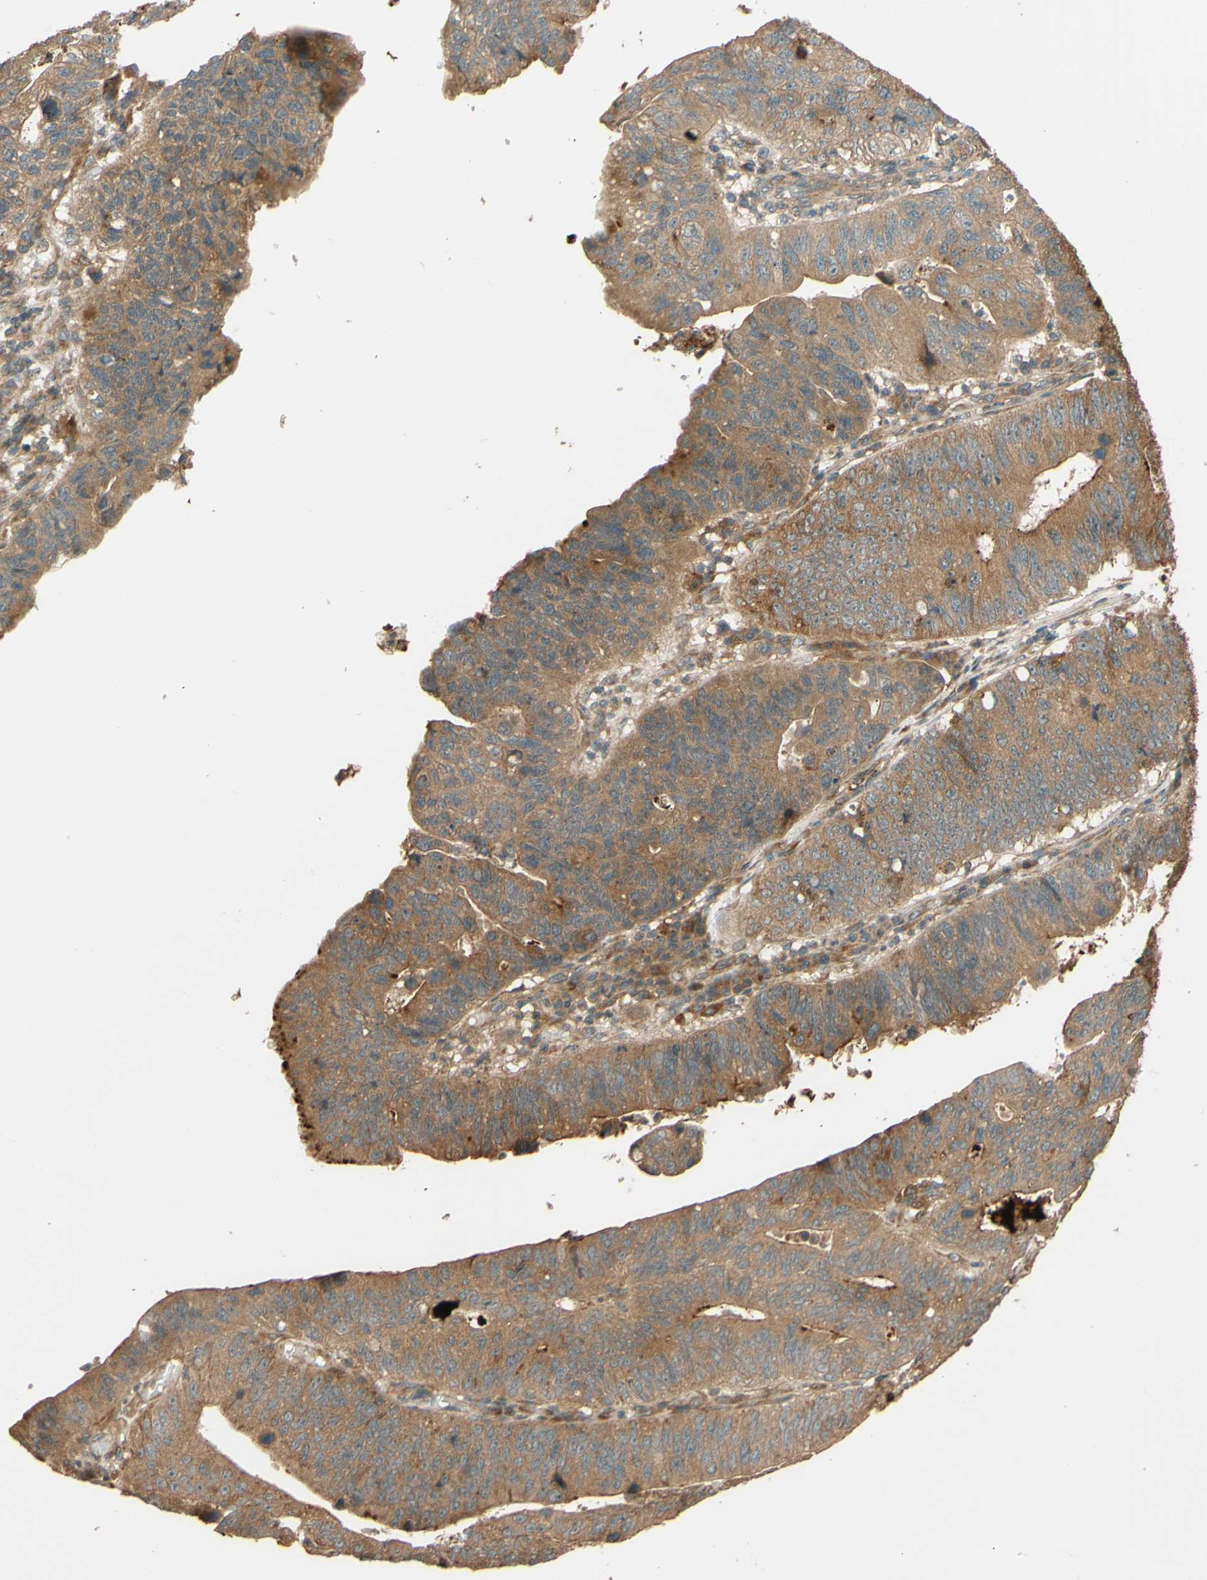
{"staining": {"intensity": "weak", "quantity": ">75%", "location": "cytoplasmic/membranous"}, "tissue": "stomach cancer", "cell_type": "Tumor cells", "image_type": "cancer", "snomed": [{"axis": "morphology", "description": "Adenocarcinoma, NOS"}, {"axis": "topography", "description": "Stomach"}], "caption": "Immunohistochemical staining of stomach cancer (adenocarcinoma) demonstrates weak cytoplasmic/membranous protein expression in about >75% of tumor cells.", "gene": "RNF19A", "patient": {"sex": "male", "age": 59}}